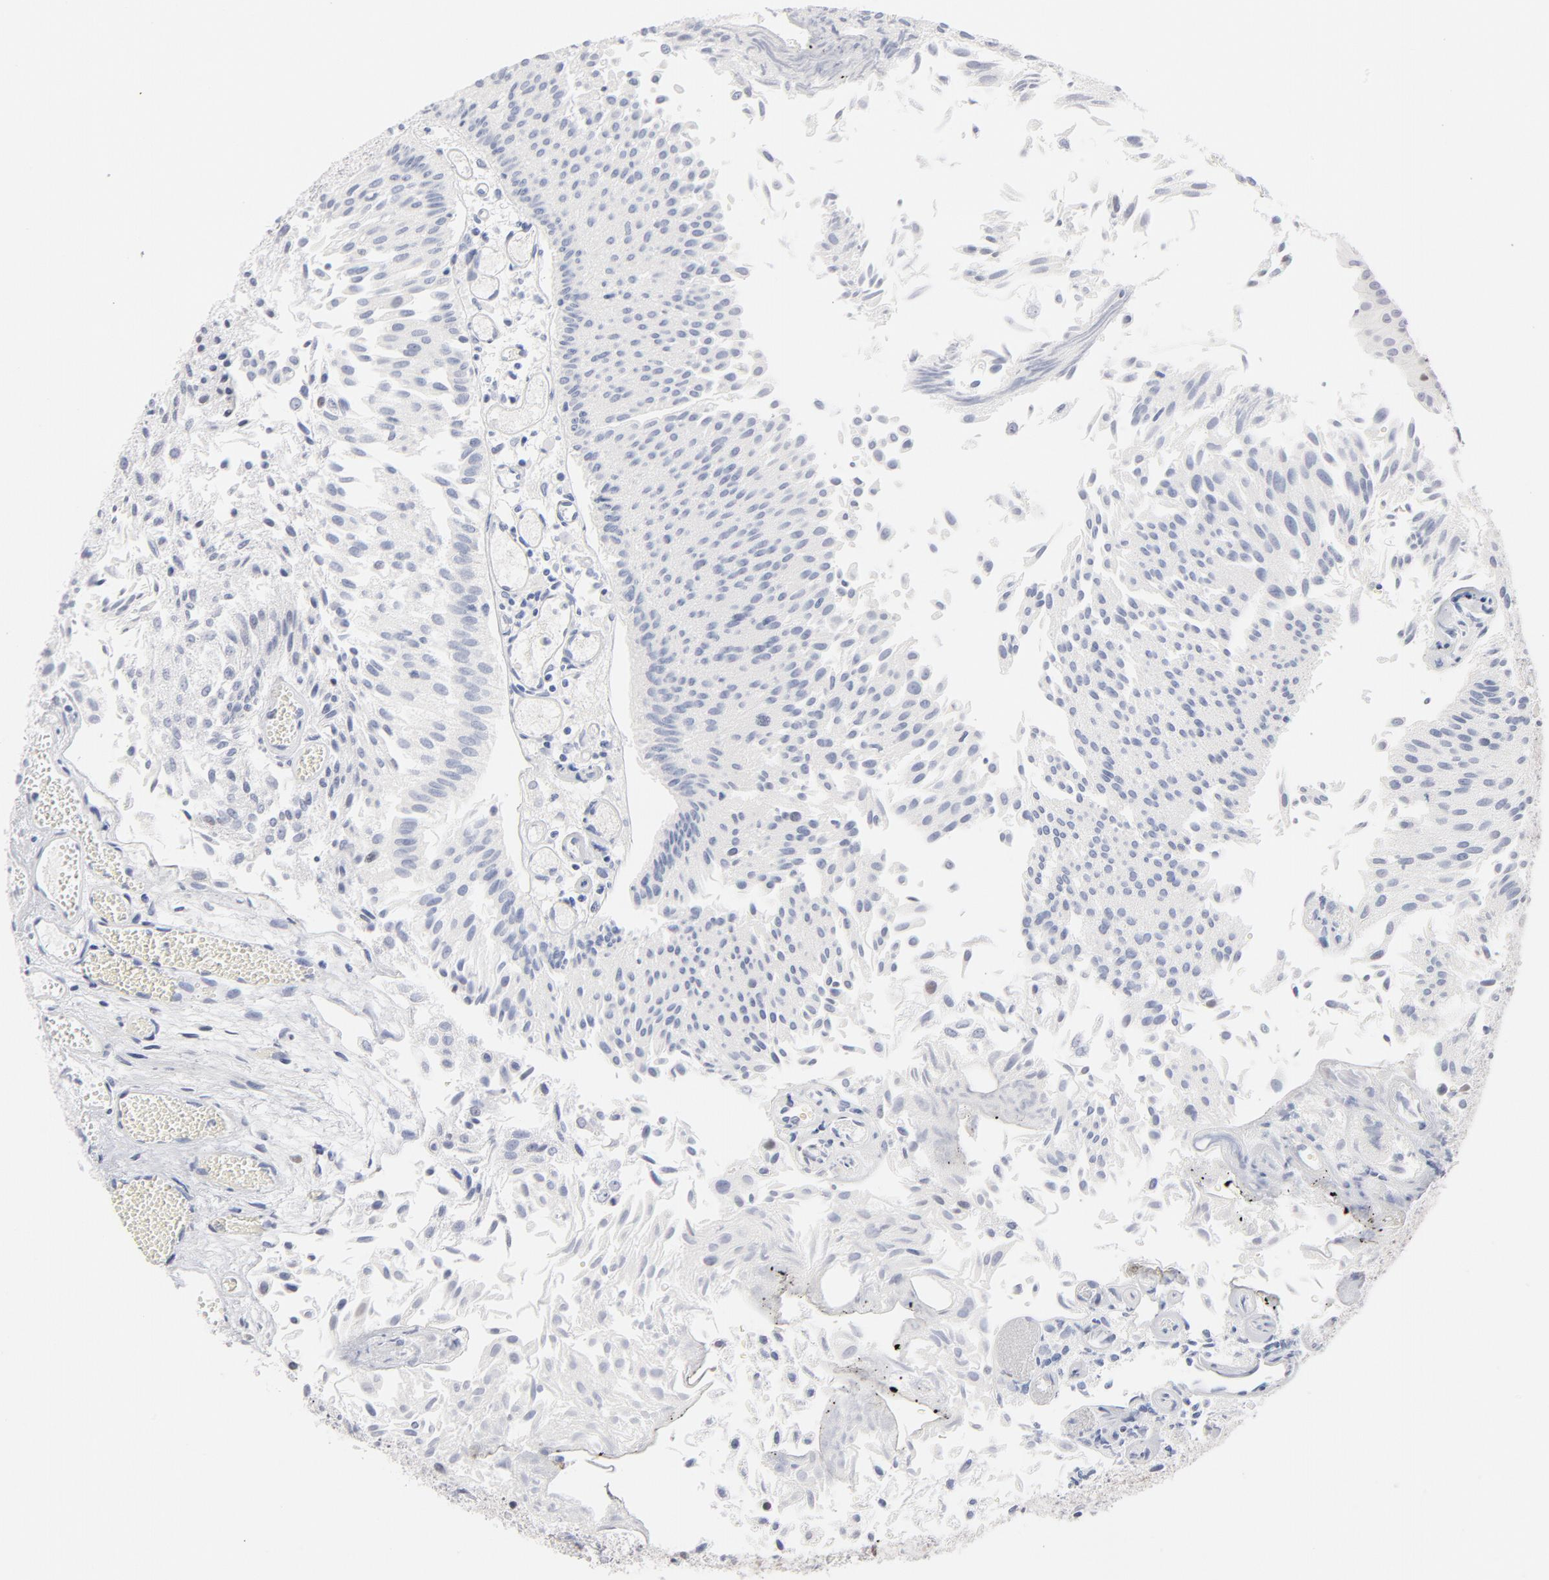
{"staining": {"intensity": "negative", "quantity": "none", "location": "none"}, "tissue": "urothelial cancer", "cell_type": "Tumor cells", "image_type": "cancer", "snomed": [{"axis": "morphology", "description": "Urothelial carcinoma, Low grade"}, {"axis": "topography", "description": "Urinary bladder"}], "caption": "Tumor cells are negative for brown protein staining in urothelial carcinoma (low-grade).", "gene": "MCM7", "patient": {"sex": "male", "age": 86}}